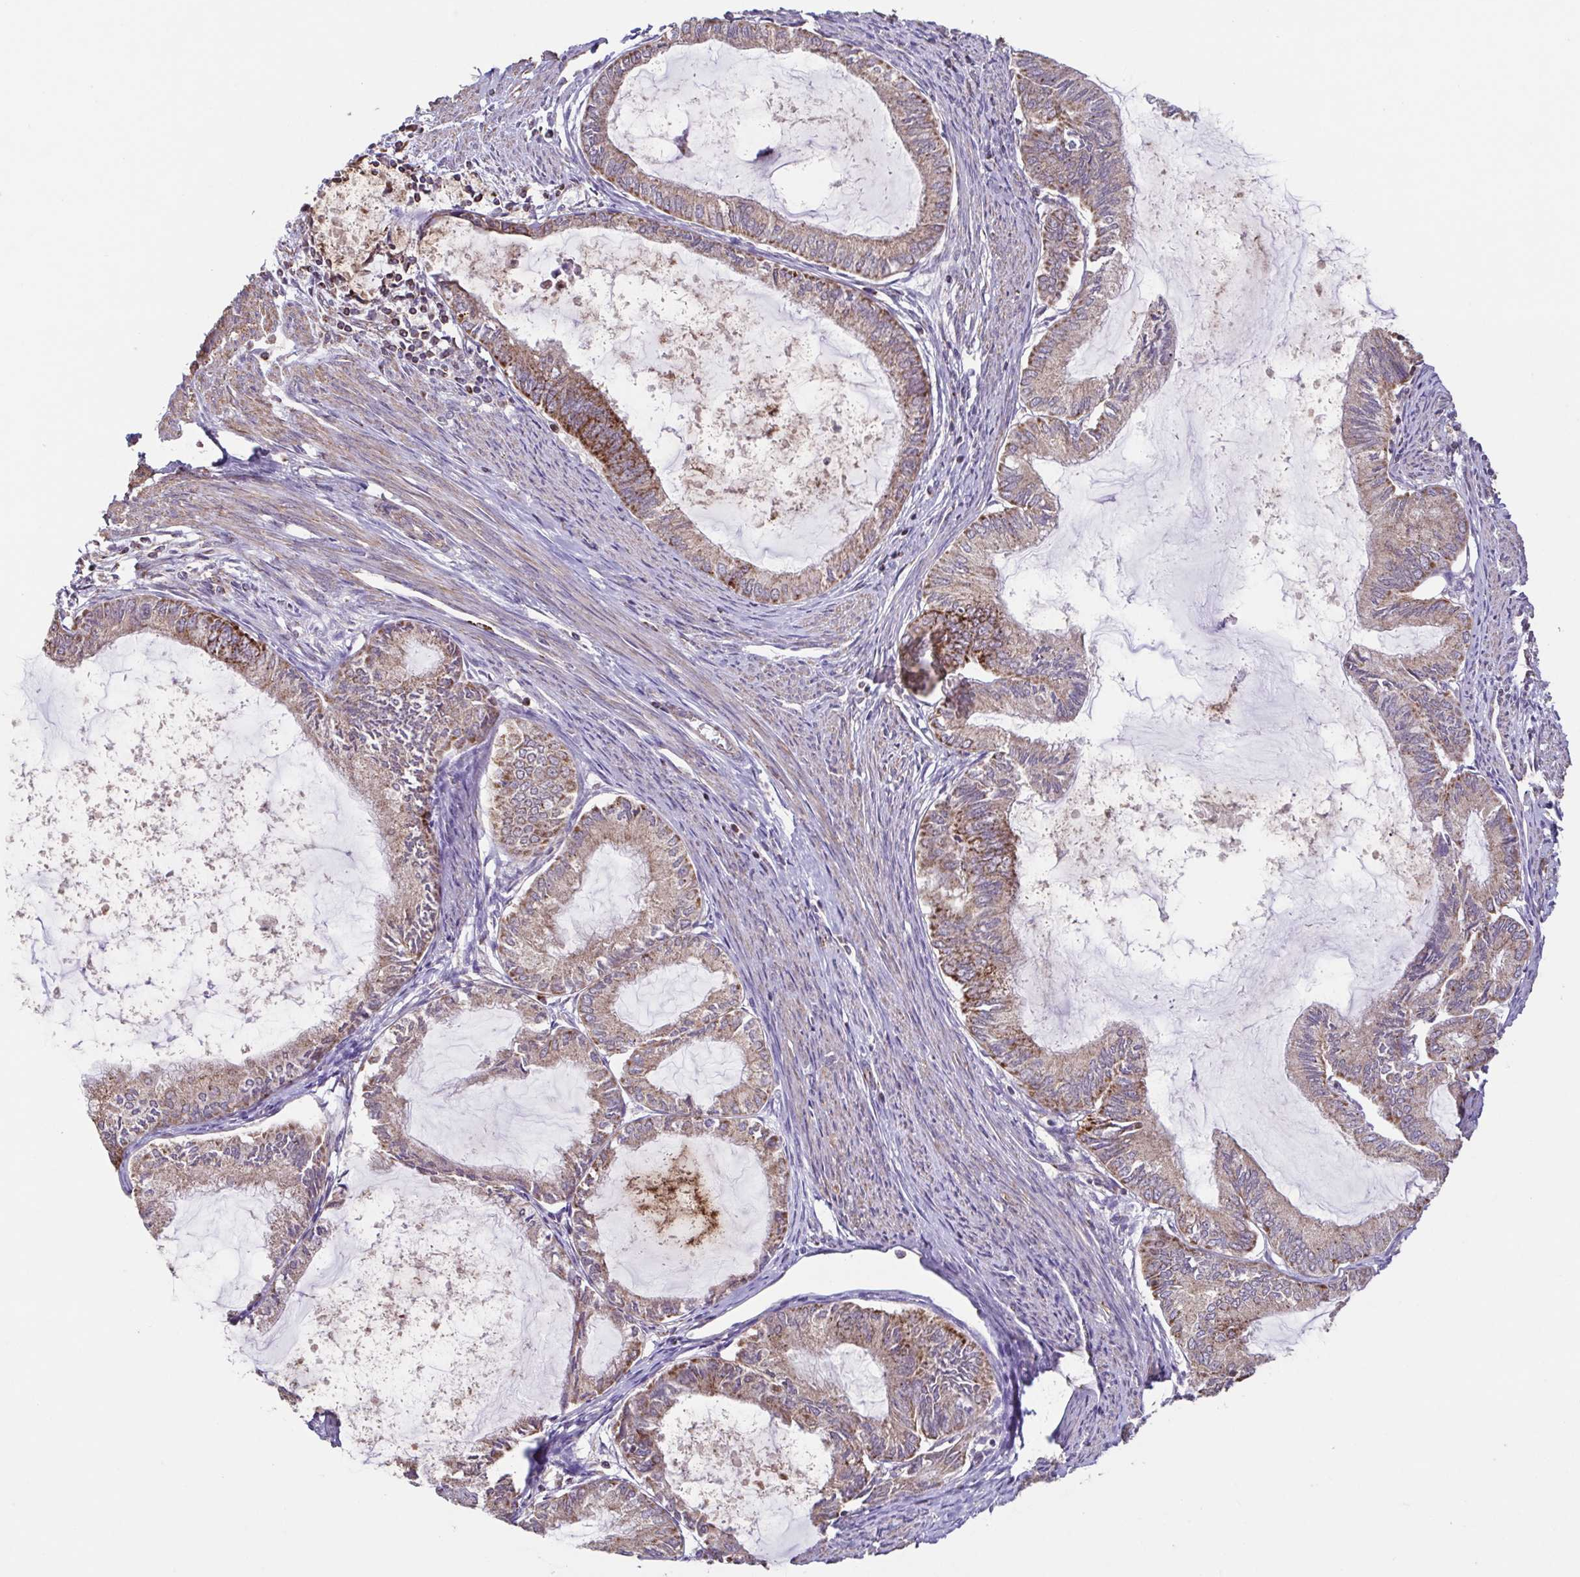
{"staining": {"intensity": "moderate", "quantity": ">75%", "location": "cytoplasmic/membranous"}, "tissue": "endometrial cancer", "cell_type": "Tumor cells", "image_type": "cancer", "snomed": [{"axis": "morphology", "description": "Adenocarcinoma, NOS"}, {"axis": "topography", "description": "Endometrium"}], "caption": "The histopathology image exhibits a brown stain indicating the presence of a protein in the cytoplasmic/membranous of tumor cells in endometrial adenocarcinoma.", "gene": "DIP2B", "patient": {"sex": "female", "age": 86}}